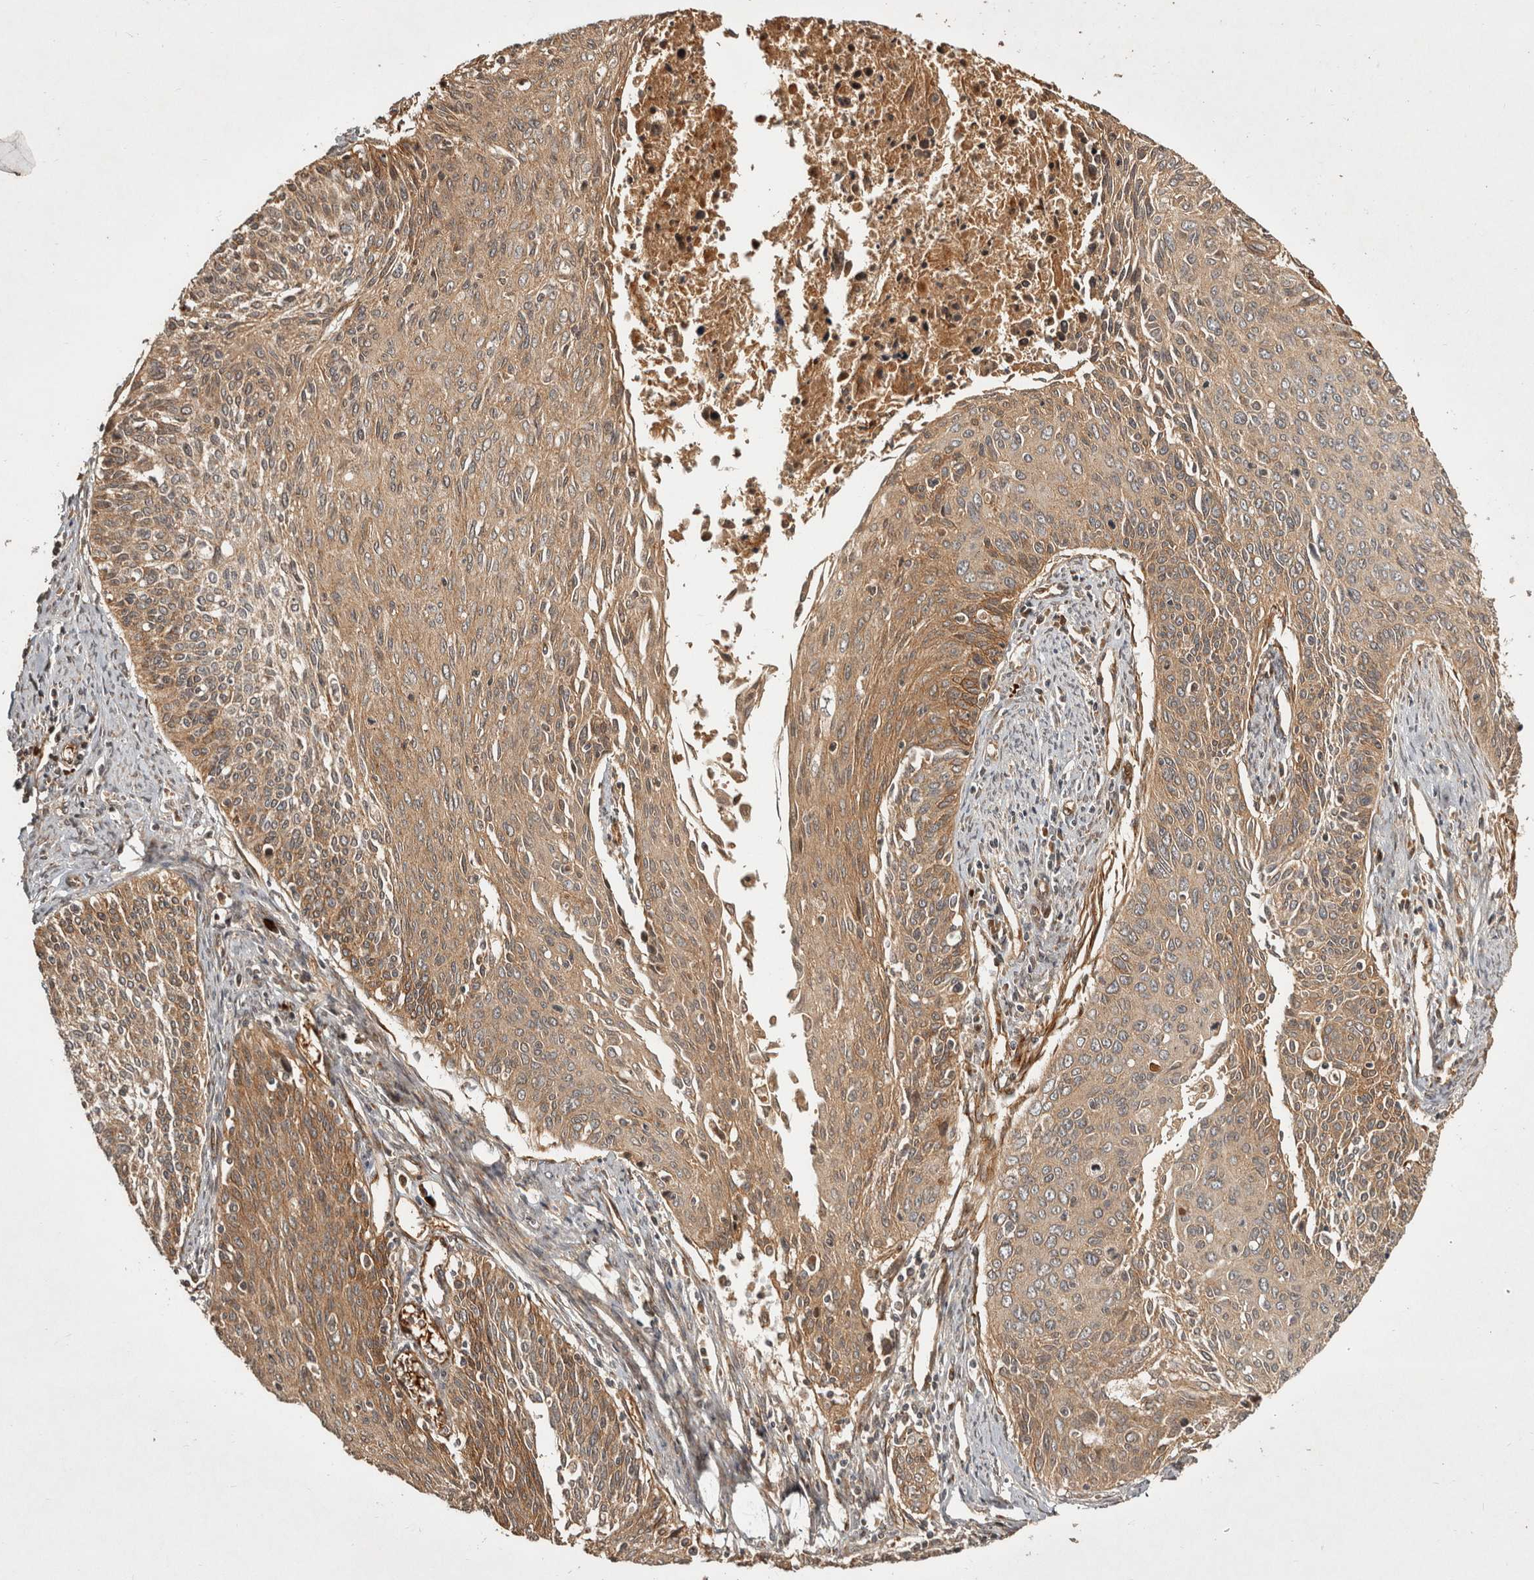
{"staining": {"intensity": "moderate", "quantity": ">75%", "location": "cytoplasmic/membranous"}, "tissue": "cervical cancer", "cell_type": "Tumor cells", "image_type": "cancer", "snomed": [{"axis": "morphology", "description": "Squamous cell carcinoma, NOS"}, {"axis": "topography", "description": "Cervix"}], "caption": "Human cervical cancer stained with a brown dye displays moderate cytoplasmic/membranous positive positivity in about >75% of tumor cells.", "gene": "CAMSAP2", "patient": {"sex": "female", "age": 55}}